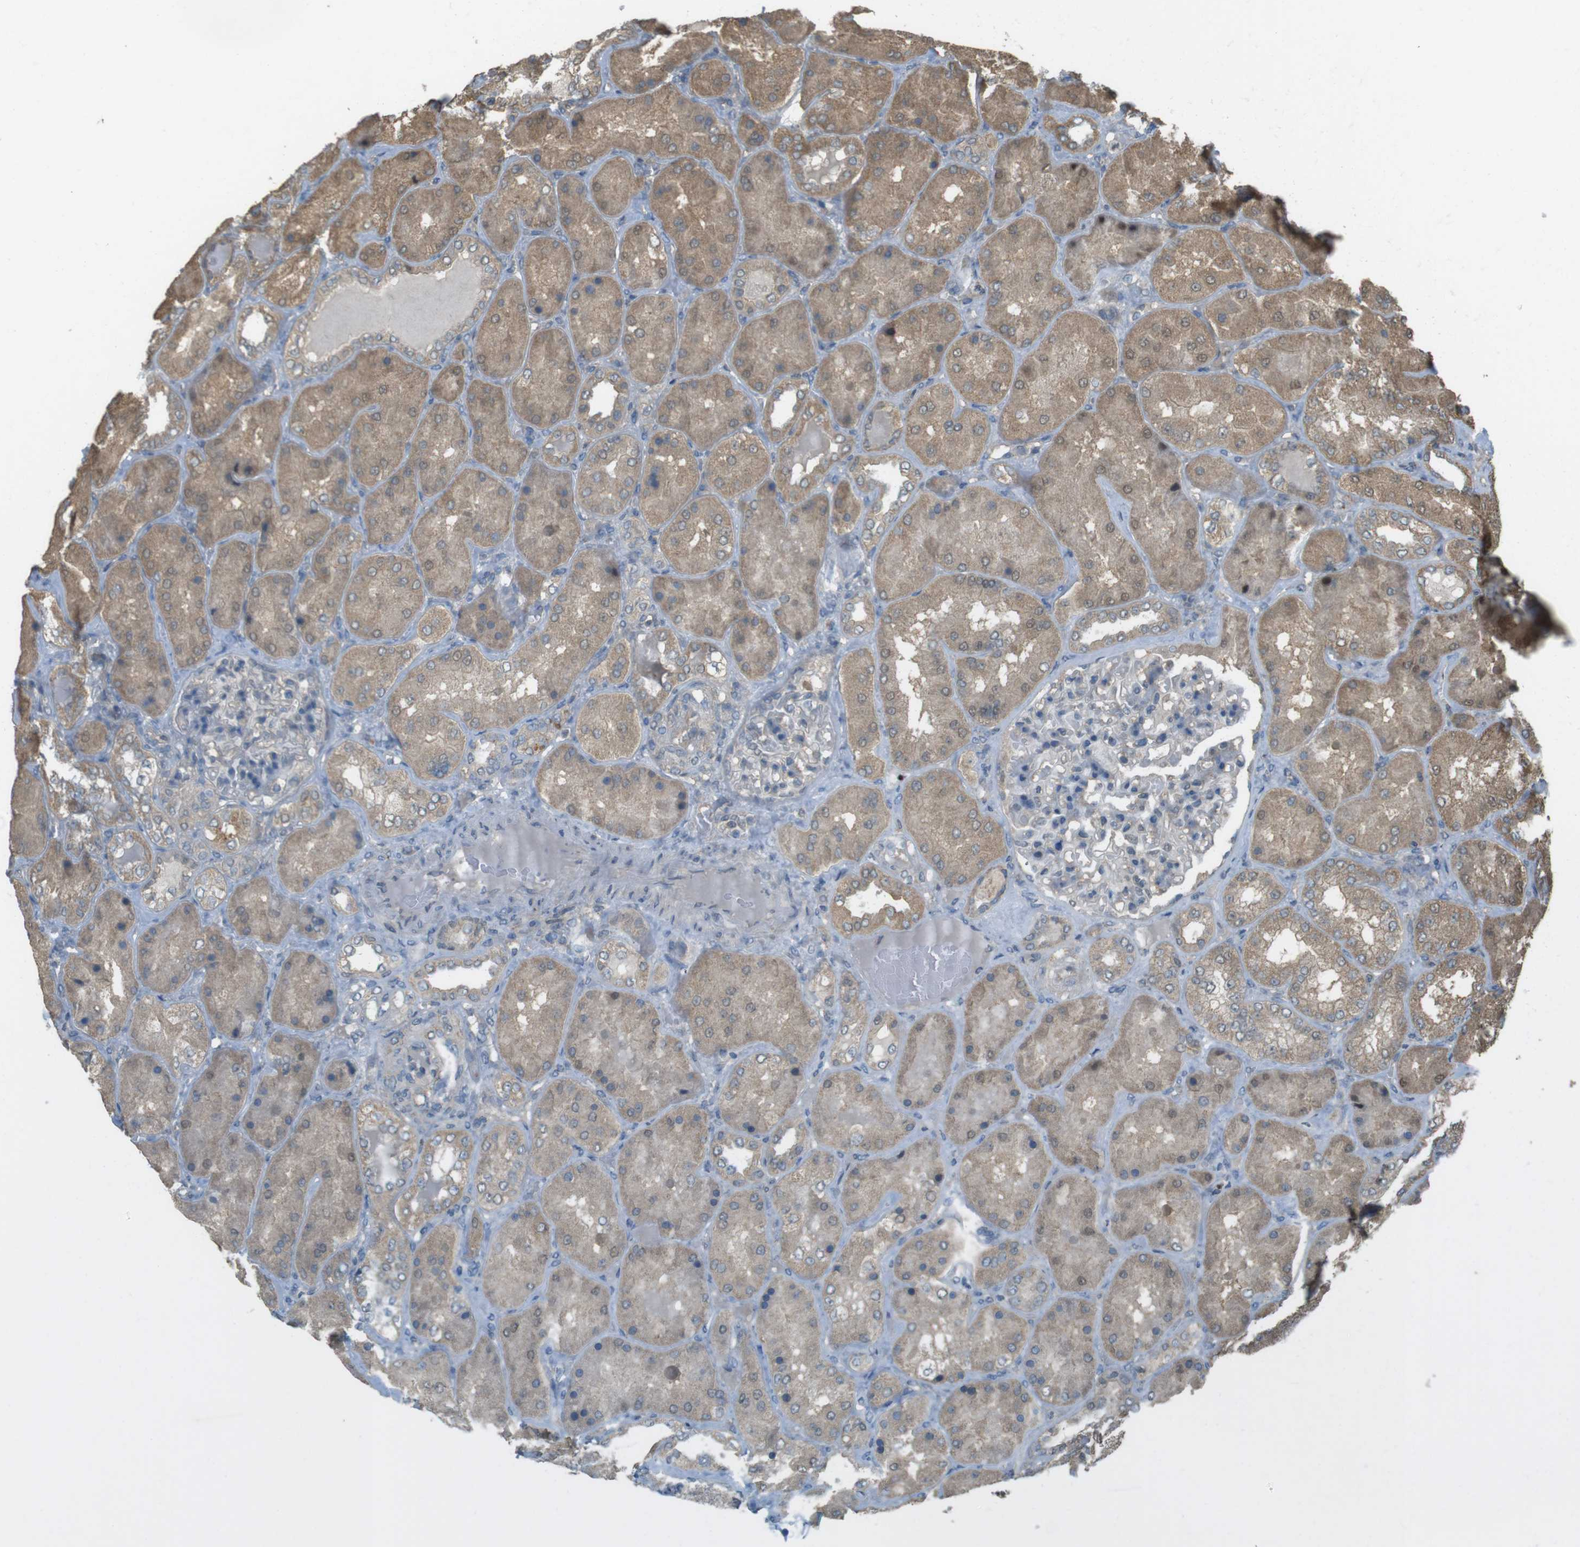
{"staining": {"intensity": "negative", "quantity": "none", "location": "none"}, "tissue": "kidney", "cell_type": "Cells in glomeruli", "image_type": "normal", "snomed": [{"axis": "morphology", "description": "Normal tissue, NOS"}, {"axis": "topography", "description": "Kidney"}], "caption": "DAB (3,3'-diaminobenzidine) immunohistochemical staining of normal kidney shows no significant staining in cells in glomeruli. The staining is performed using DAB brown chromogen with nuclei counter-stained in using hematoxylin.", "gene": "ZDHHC20", "patient": {"sex": "female", "age": 56}}